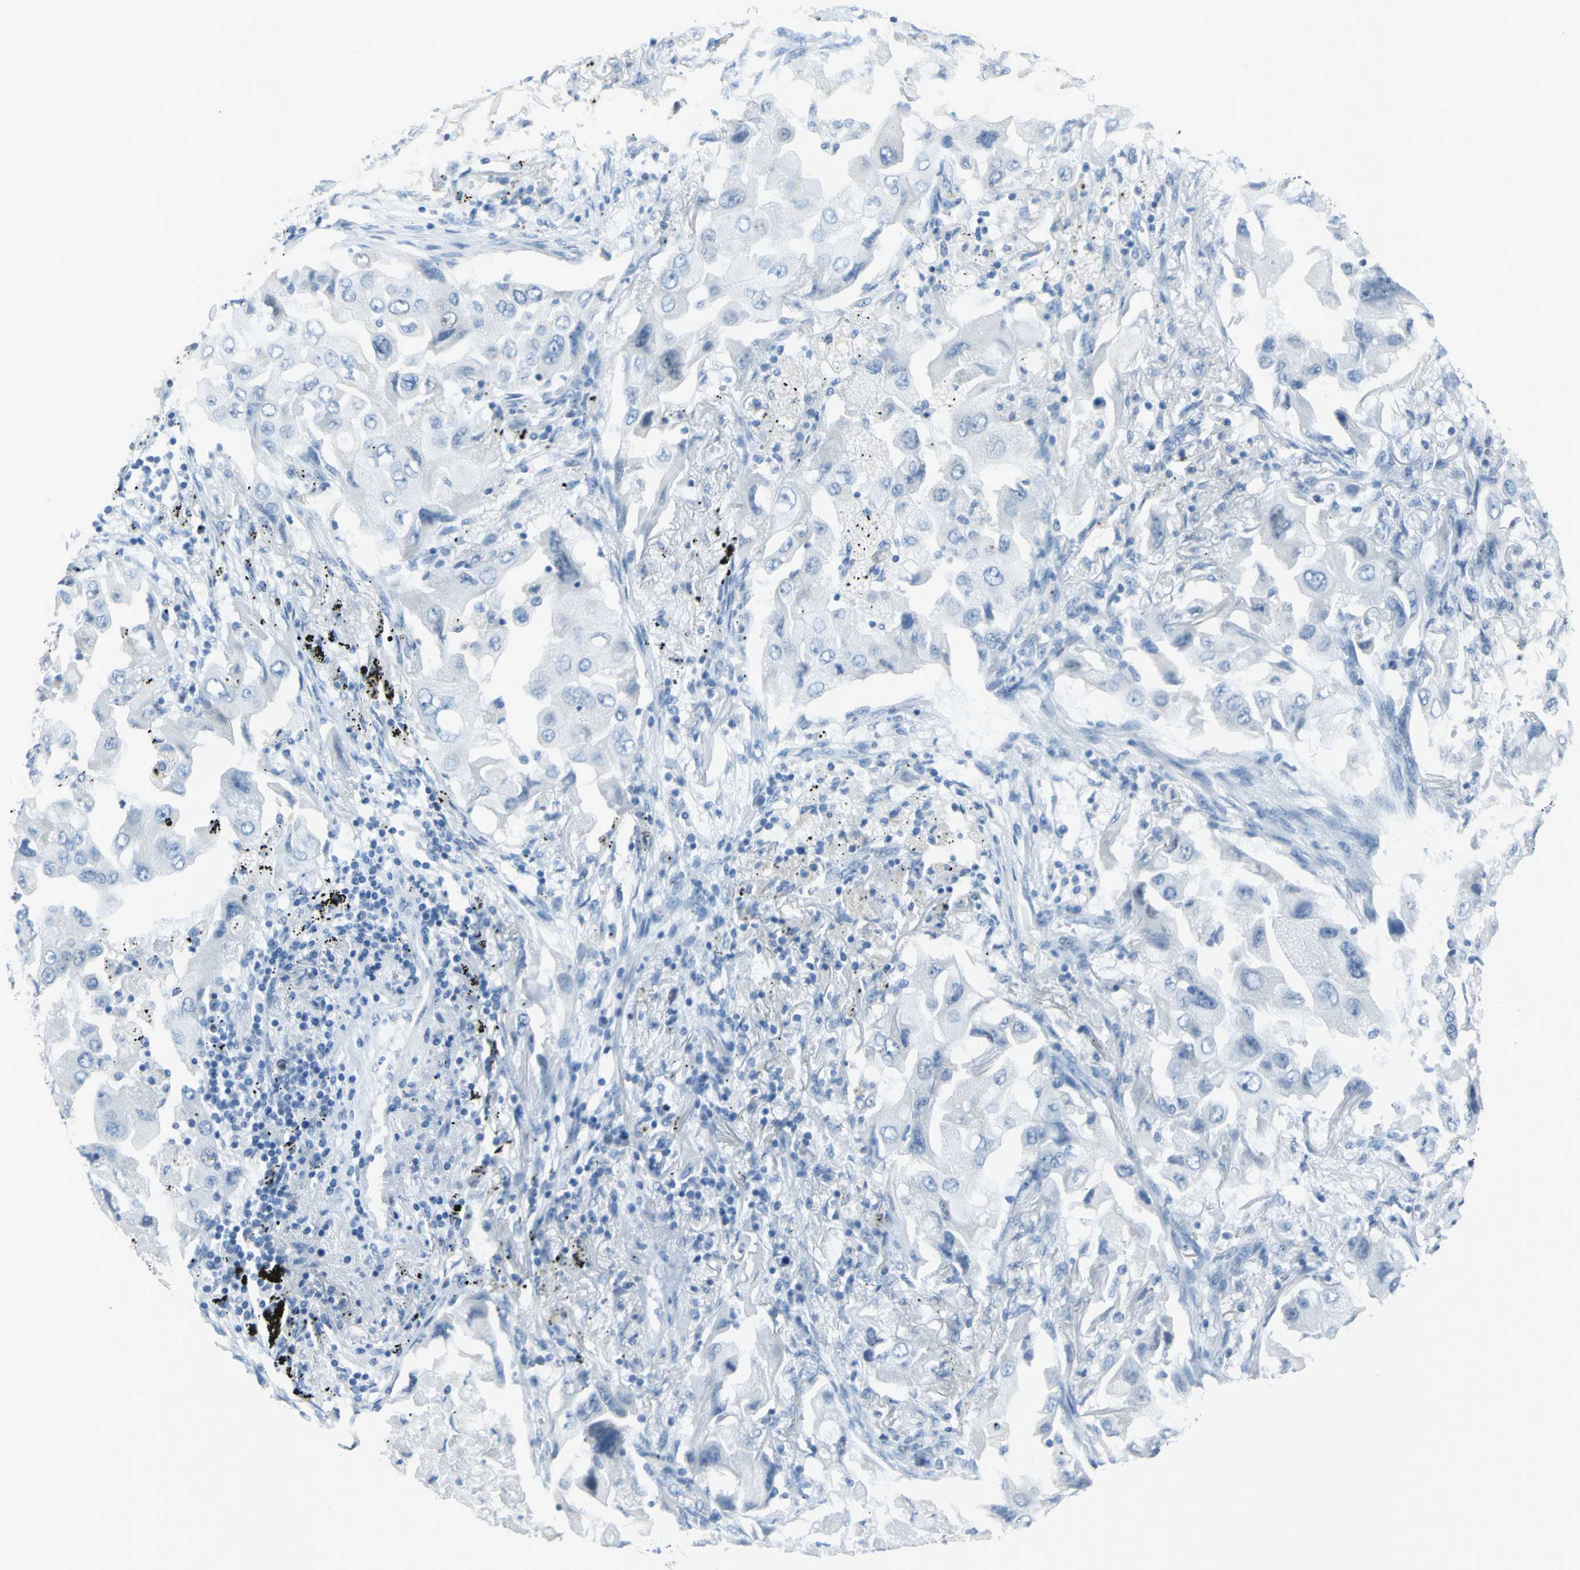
{"staining": {"intensity": "negative", "quantity": "none", "location": "none"}, "tissue": "lung cancer", "cell_type": "Tumor cells", "image_type": "cancer", "snomed": [{"axis": "morphology", "description": "Adenocarcinoma, NOS"}, {"axis": "topography", "description": "Lung"}], "caption": "An image of human lung adenocarcinoma is negative for staining in tumor cells.", "gene": "MCM3", "patient": {"sex": "female", "age": 65}}